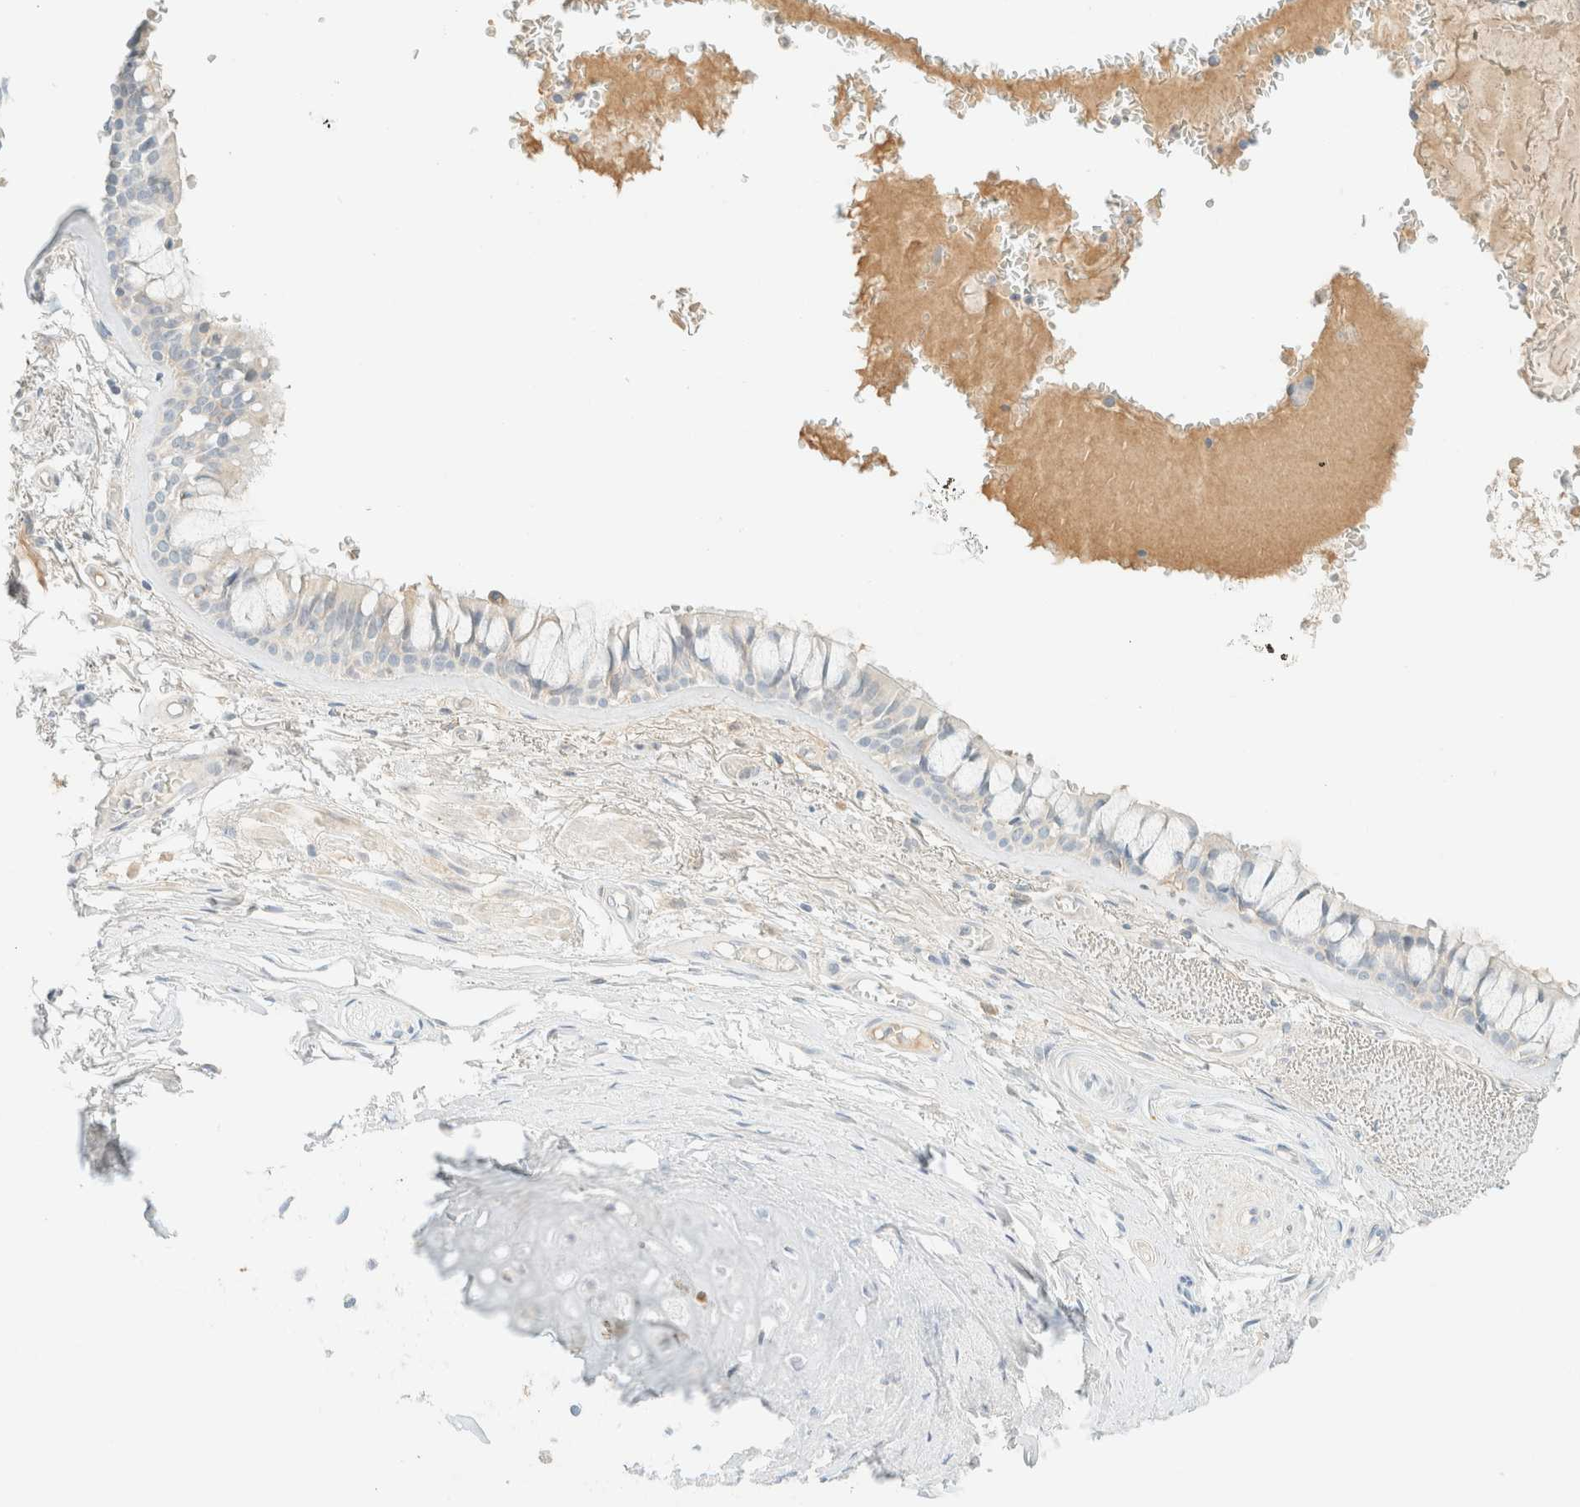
{"staining": {"intensity": "negative", "quantity": "none", "location": "none"}, "tissue": "bronchus", "cell_type": "Respiratory epithelial cells", "image_type": "normal", "snomed": [{"axis": "morphology", "description": "Normal tissue, NOS"}, {"axis": "topography", "description": "Bronchus"}], "caption": "Immunohistochemistry of unremarkable bronchus shows no positivity in respiratory epithelial cells. (DAB immunohistochemistry visualized using brightfield microscopy, high magnification).", "gene": "GPA33", "patient": {"sex": "male", "age": 66}}